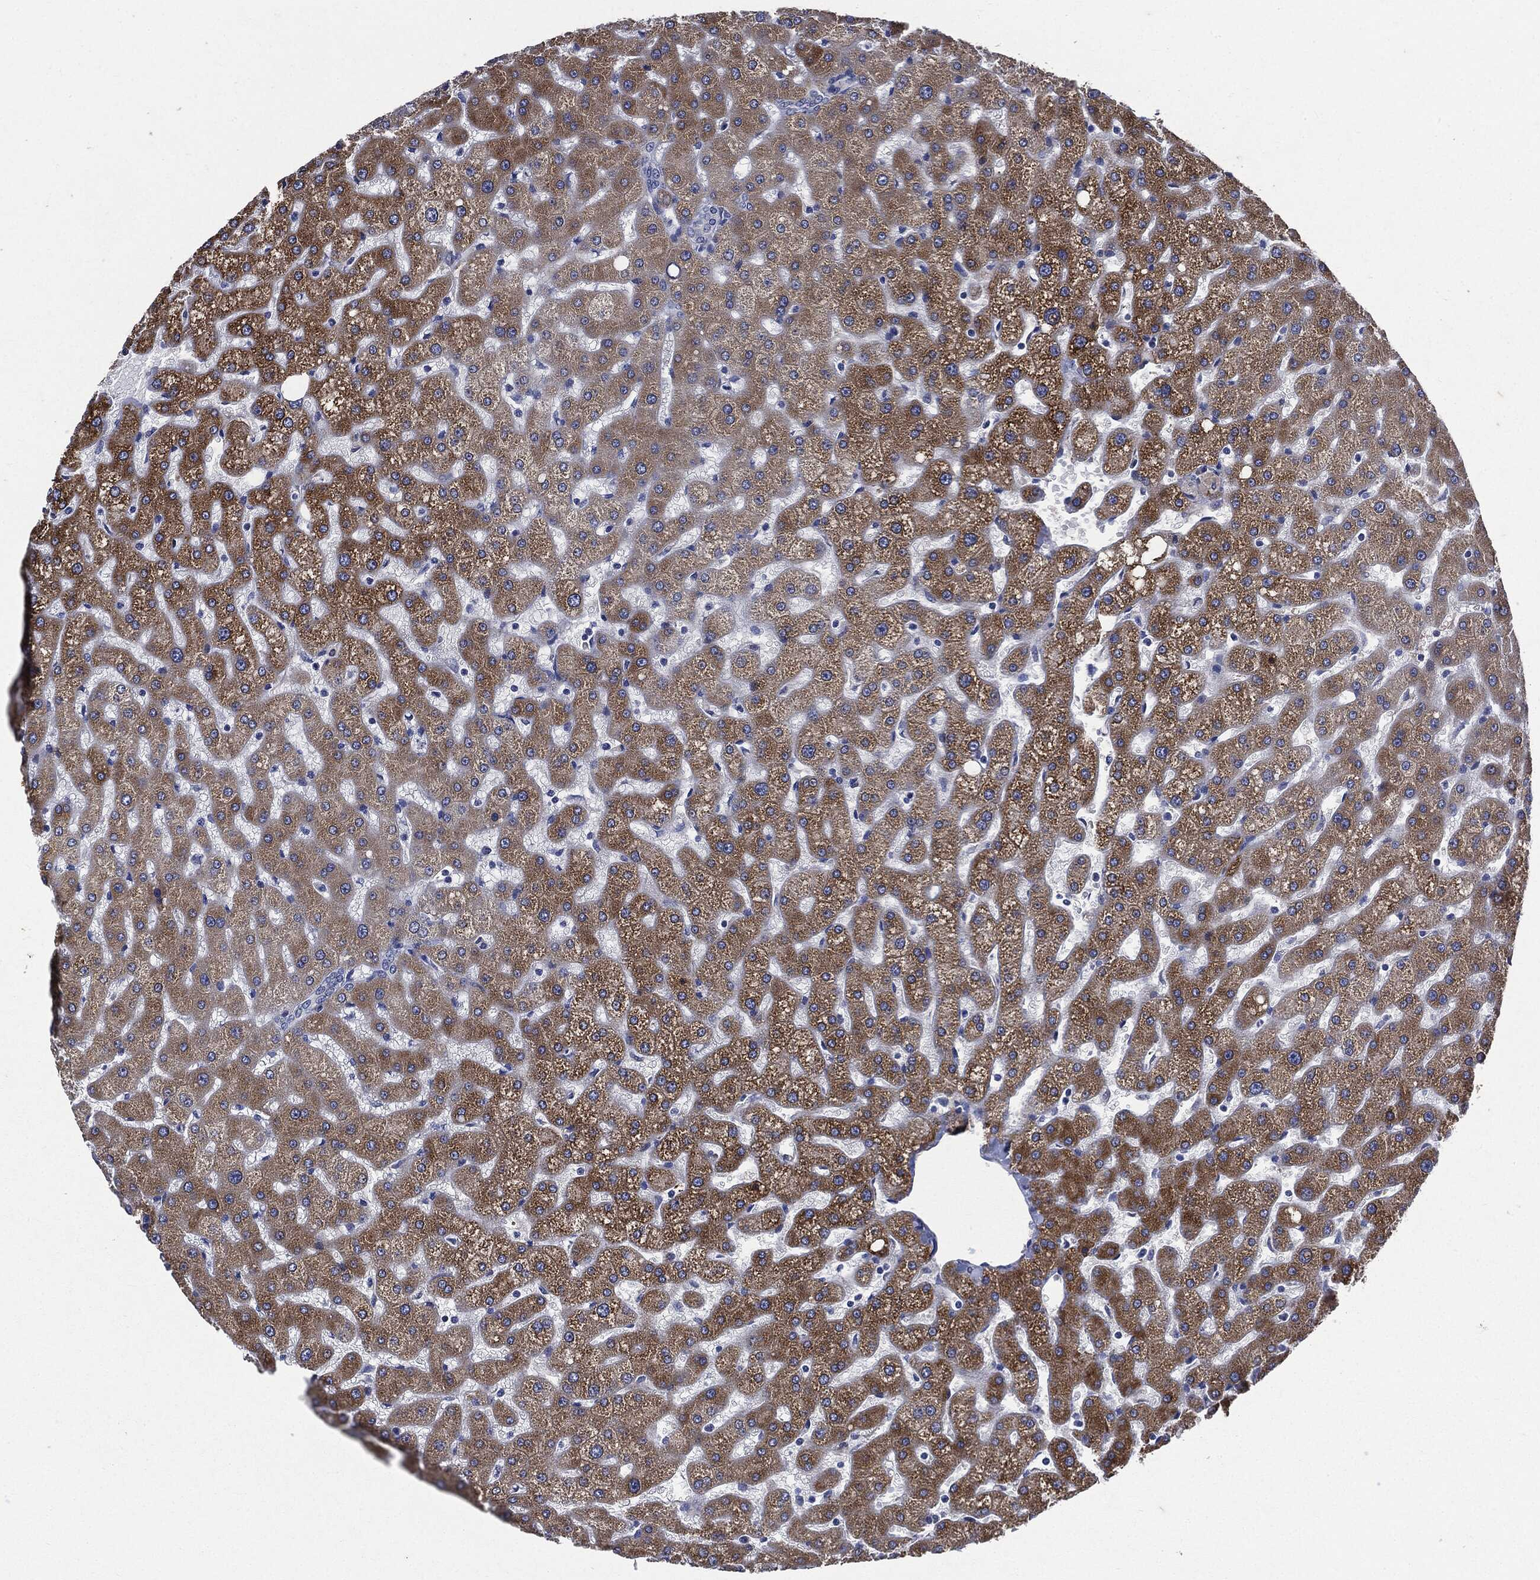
{"staining": {"intensity": "negative", "quantity": "none", "location": "none"}, "tissue": "liver", "cell_type": "Cholangiocytes", "image_type": "normal", "snomed": [{"axis": "morphology", "description": "Normal tissue, NOS"}, {"axis": "topography", "description": "Liver"}], "caption": "Immunohistochemistry (IHC) histopathology image of benign human liver stained for a protein (brown), which demonstrates no expression in cholangiocytes.", "gene": "PTGS2", "patient": {"sex": "female", "age": 50}}